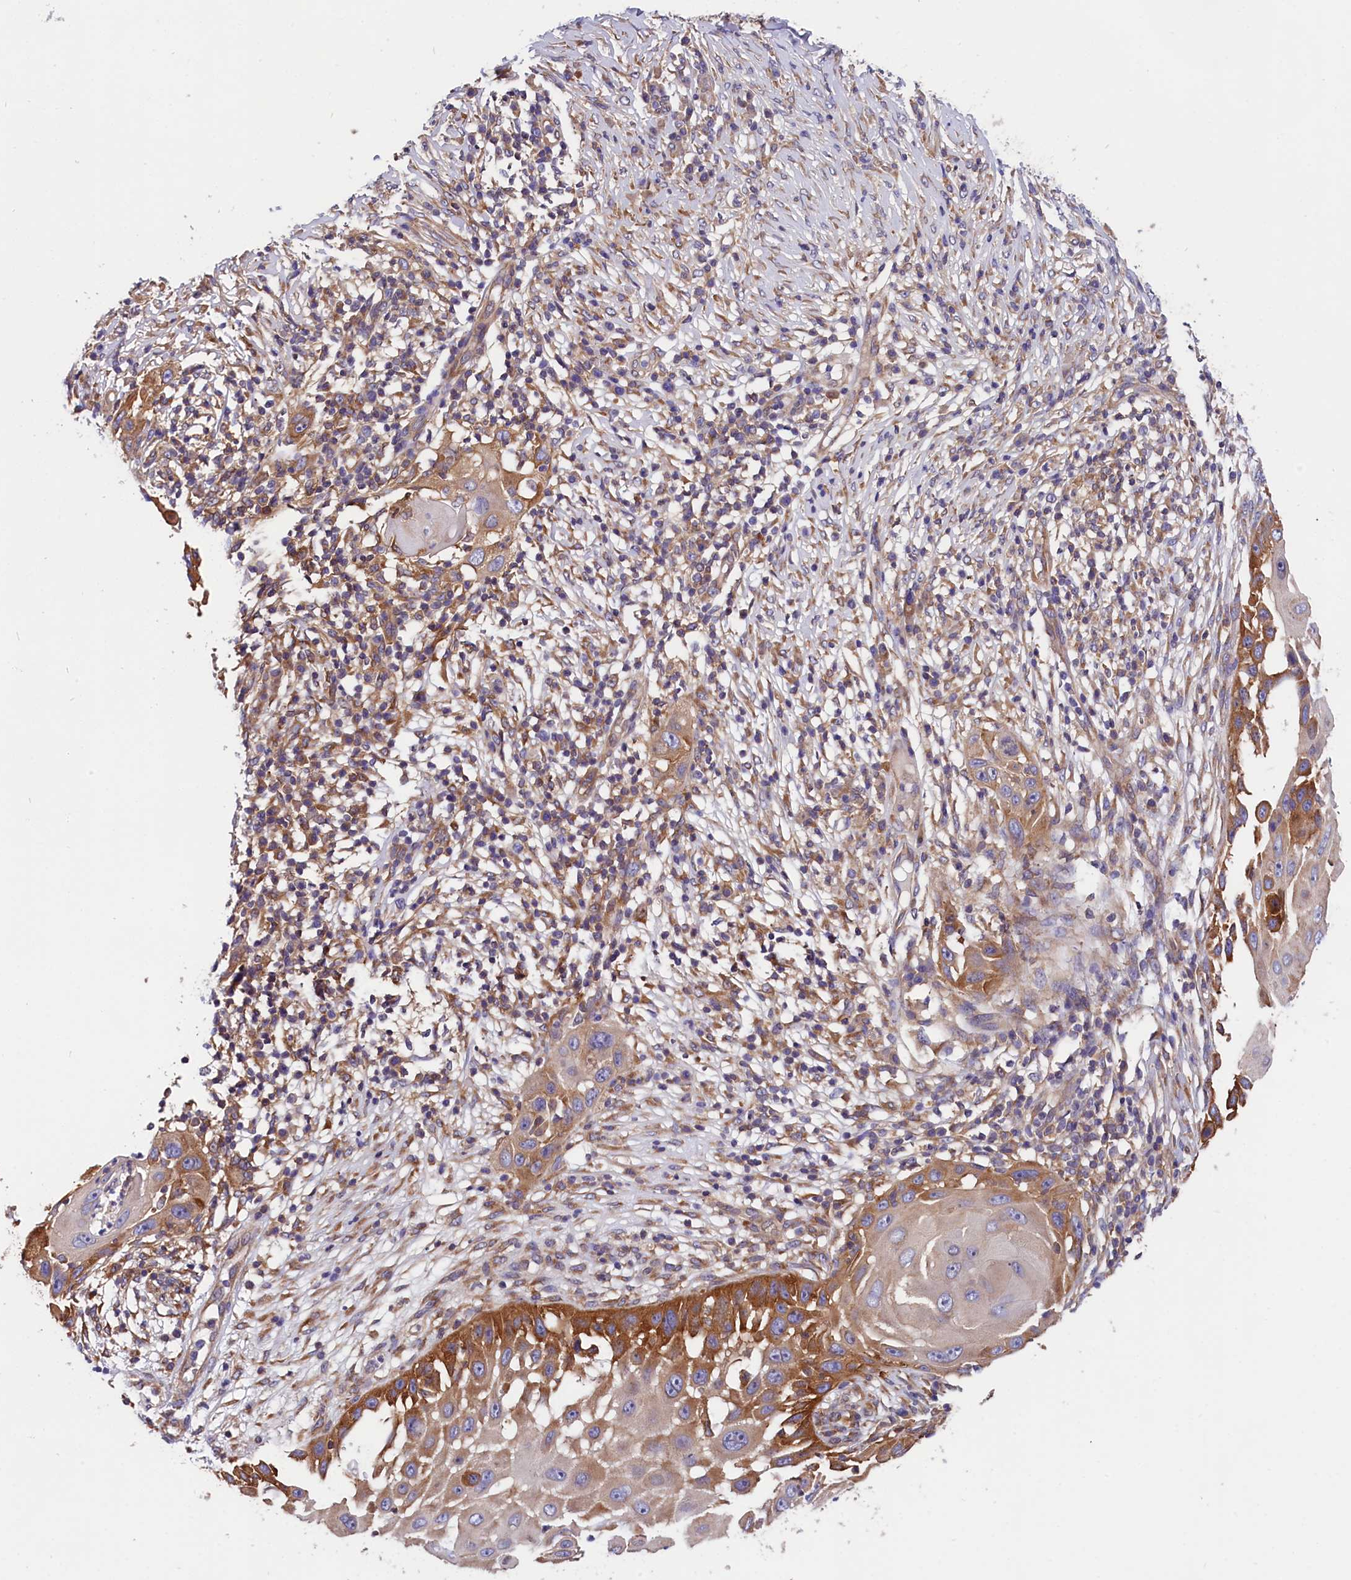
{"staining": {"intensity": "moderate", "quantity": "25%-75%", "location": "cytoplasmic/membranous"}, "tissue": "skin cancer", "cell_type": "Tumor cells", "image_type": "cancer", "snomed": [{"axis": "morphology", "description": "Squamous cell carcinoma, NOS"}, {"axis": "topography", "description": "Skin"}], "caption": "Moderate cytoplasmic/membranous expression for a protein is seen in about 25%-75% of tumor cells of skin cancer (squamous cell carcinoma) using immunohistochemistry (IHC).", "gene": "OAS3", "patient": {"sex": "female", "age": 44}}